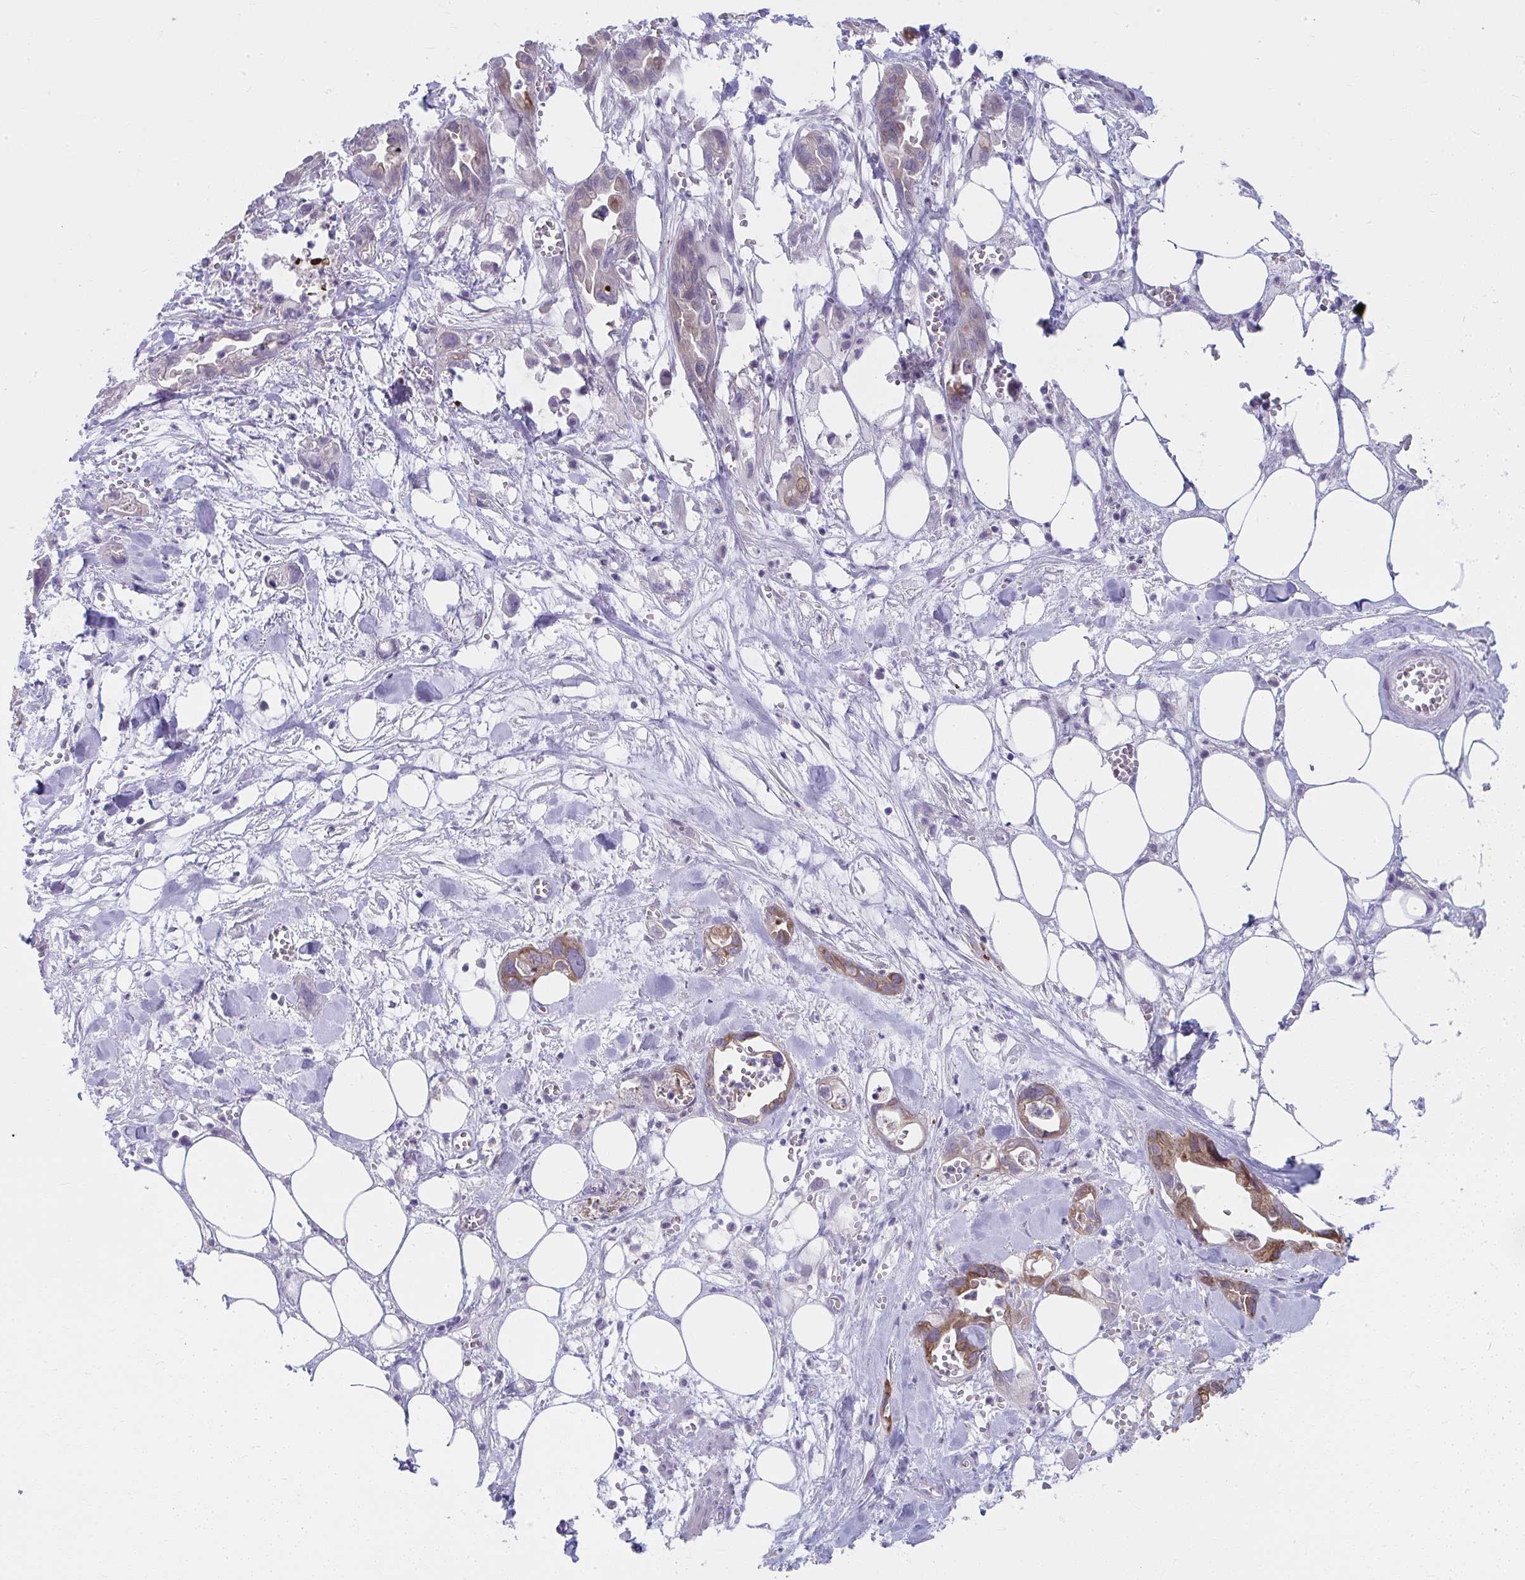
{"staining": {"intensity": "moderate", "quantity": "<25%", "location": "cytoplasmic/membranous"}, "tissue": "pancreatic cancer", "cell_type": "Tumor cells", "image_type": "cancer", "snomed": [{"axis": "morphology", "description": "Adenocarcinoma, NOS"}, {"axis": "topography", "description": "Pancreas"}], "caption": "Adenocarcinoma (pancreatic) stained for a protein (brown) reveals moderate cytoplasmic/membranous positive expression in approximately <25% of tumor cells.", "gene": "UGT3A2", "patient": {"sex": "female", "age": 73}}